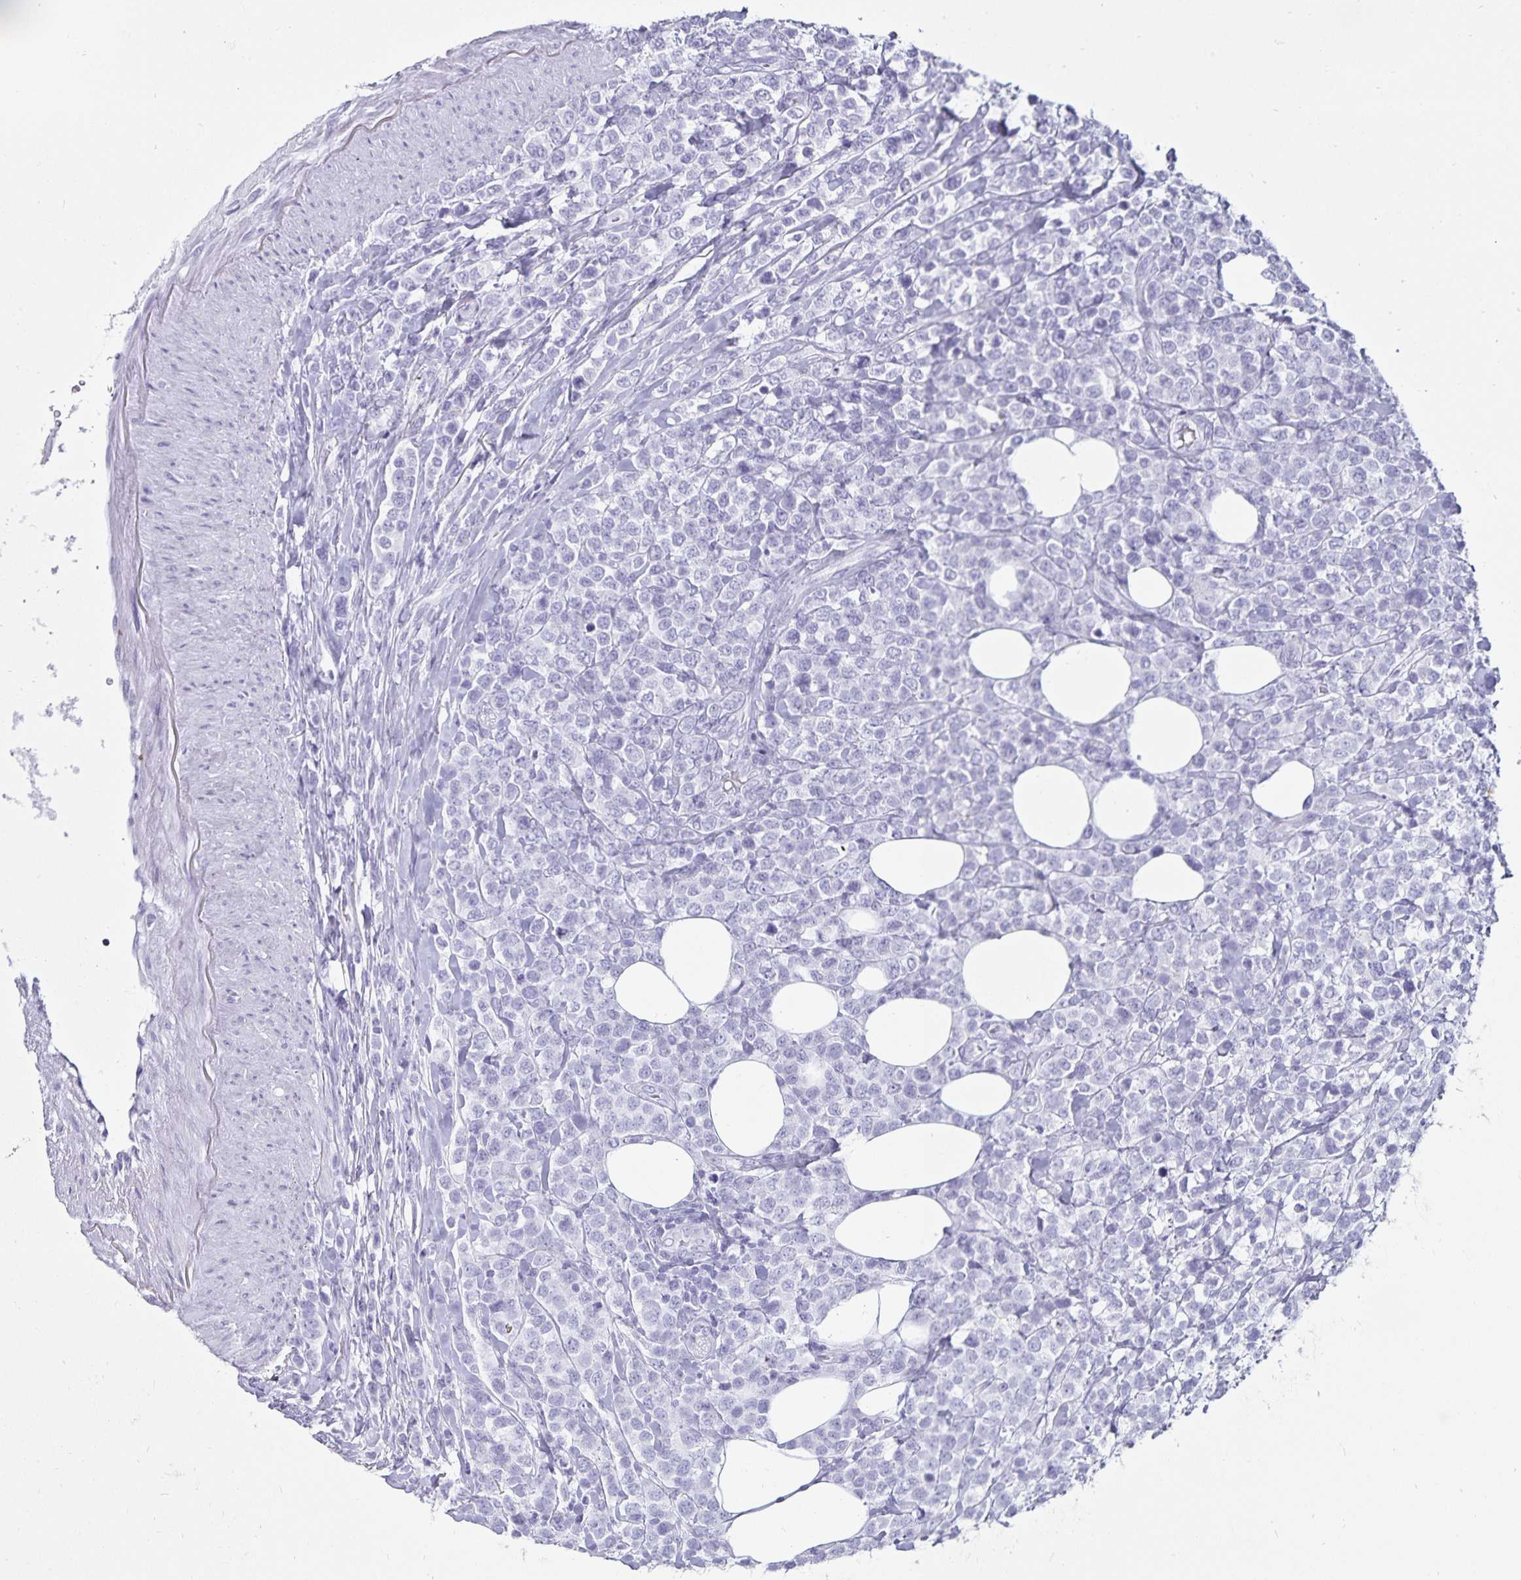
{"staining": {"intensity": "negative", "quantity": "none", "location": "none"}, "tissue": "lymphoma", "cell_type": "Tumor cells", "image_type": "cancer", "snomed": [{"axis": "morphology", "description": "Malignant lymphoma, non-Hodgkin's type, High grade"}, {"axis": "topography", "description": "Soft tissue"}], "caption": "High power microscopy photomicrograph of an immunohistochemistry (IHC) photomicrograph of lymphoma, revealing no significant staining in tumor cells.", "gene": "DEFA6", "patient": {"sex": "female", "age": 56}}